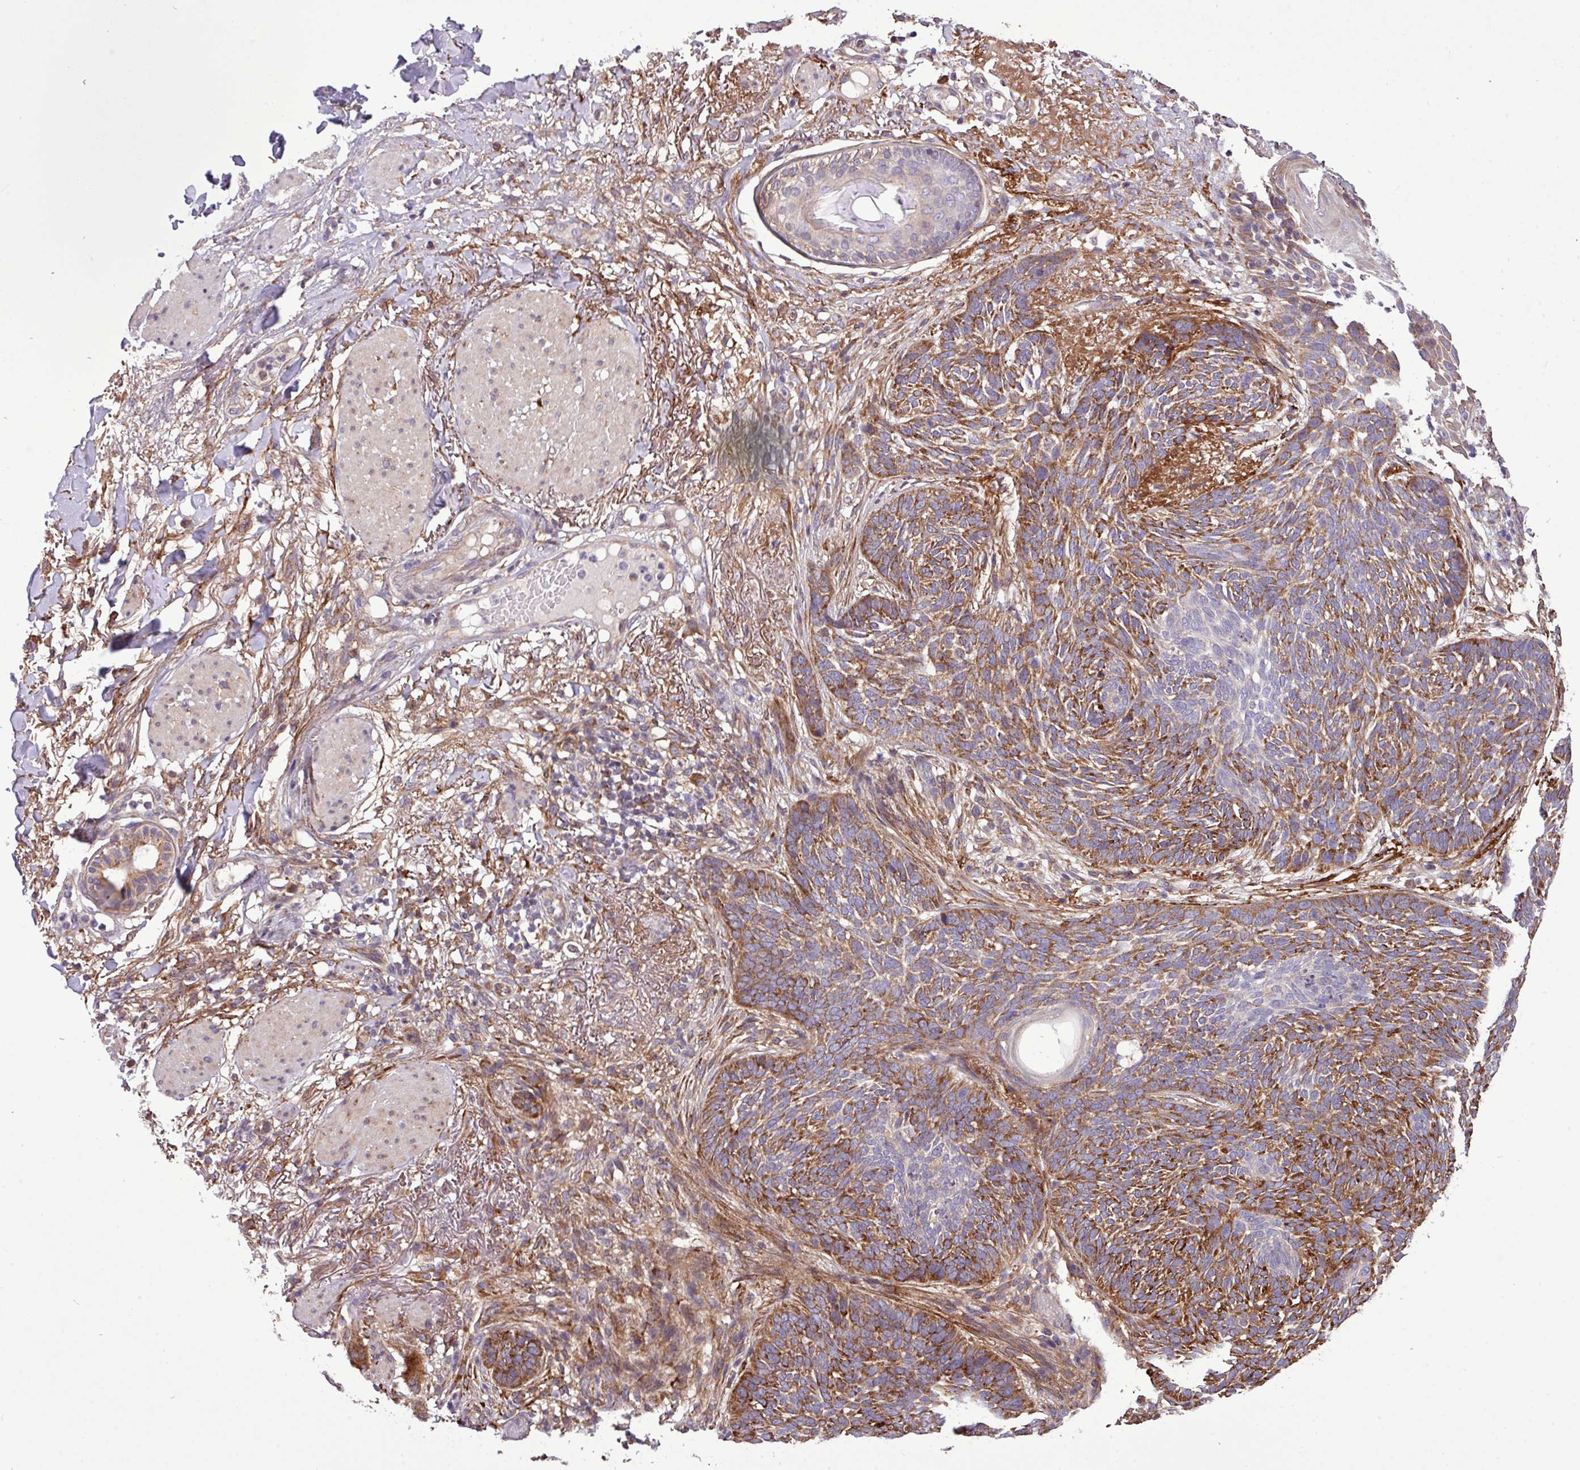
{"staining": {"intensity": "moderate", "quantity": ">75%", "location": "cytoplasmic/membranous"}, "tissue": "skin cancer", "cell_type": "Tumor cells", "image_type": "cancer", "snomed": [{"axis": "morphology", "description": "Normal tissue, NOS"}, {"axis": "morphology", "description": "Basal cell carcinoma"}, {"axis": "topography", "description": "Skin"}], "caption": "IHC (DAB (3,3'-diaminobenzidine)) staining of skin cancer displays moderate cytoplasmic/membranous protein expression in approximately >75% of tumor cells.", "gene": "MEGF6", "patient": {"sex": "male", "age": 64}}